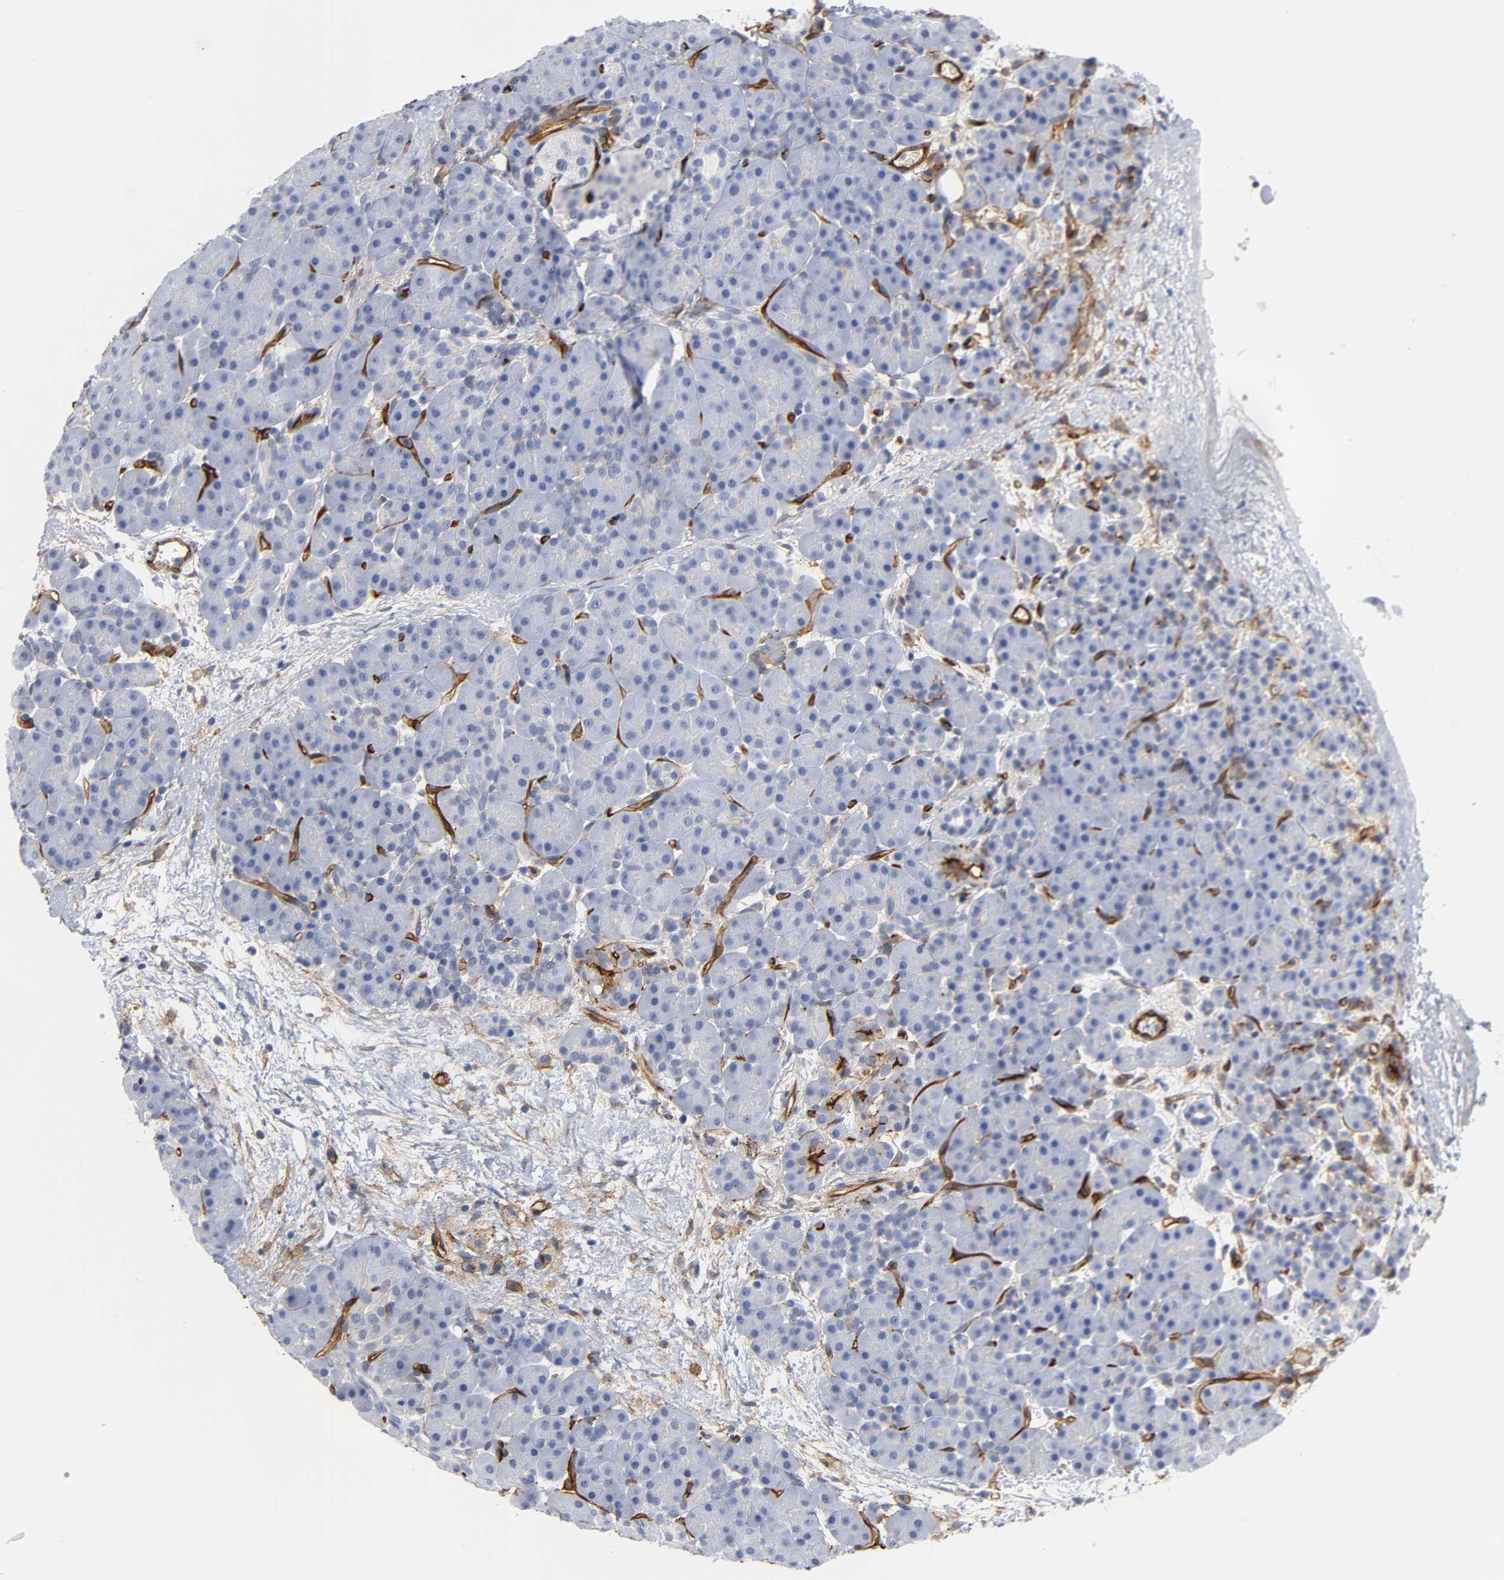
{"staining": {"intensity": "negative", "quantity": "none", "location": "none"}, "tissue": "pancreas", "cell_type": "Exocrine glandular cells", "image_type": "normal", "snomed": [{"axis": "morphology", "description": "Normal tissue, NOS"}, {"axis": "topography", "description": "Pancreas"}], "caption": "Immunohistochemistry photomicrograph of benign pancreas: pancreas stained with DAB (3,3'-diaminobenzidine) displays no significant protein positivity in exocrine glandular cells.", "gene": "ICAM1", "patient": {"sex": "male", "age": 66}}